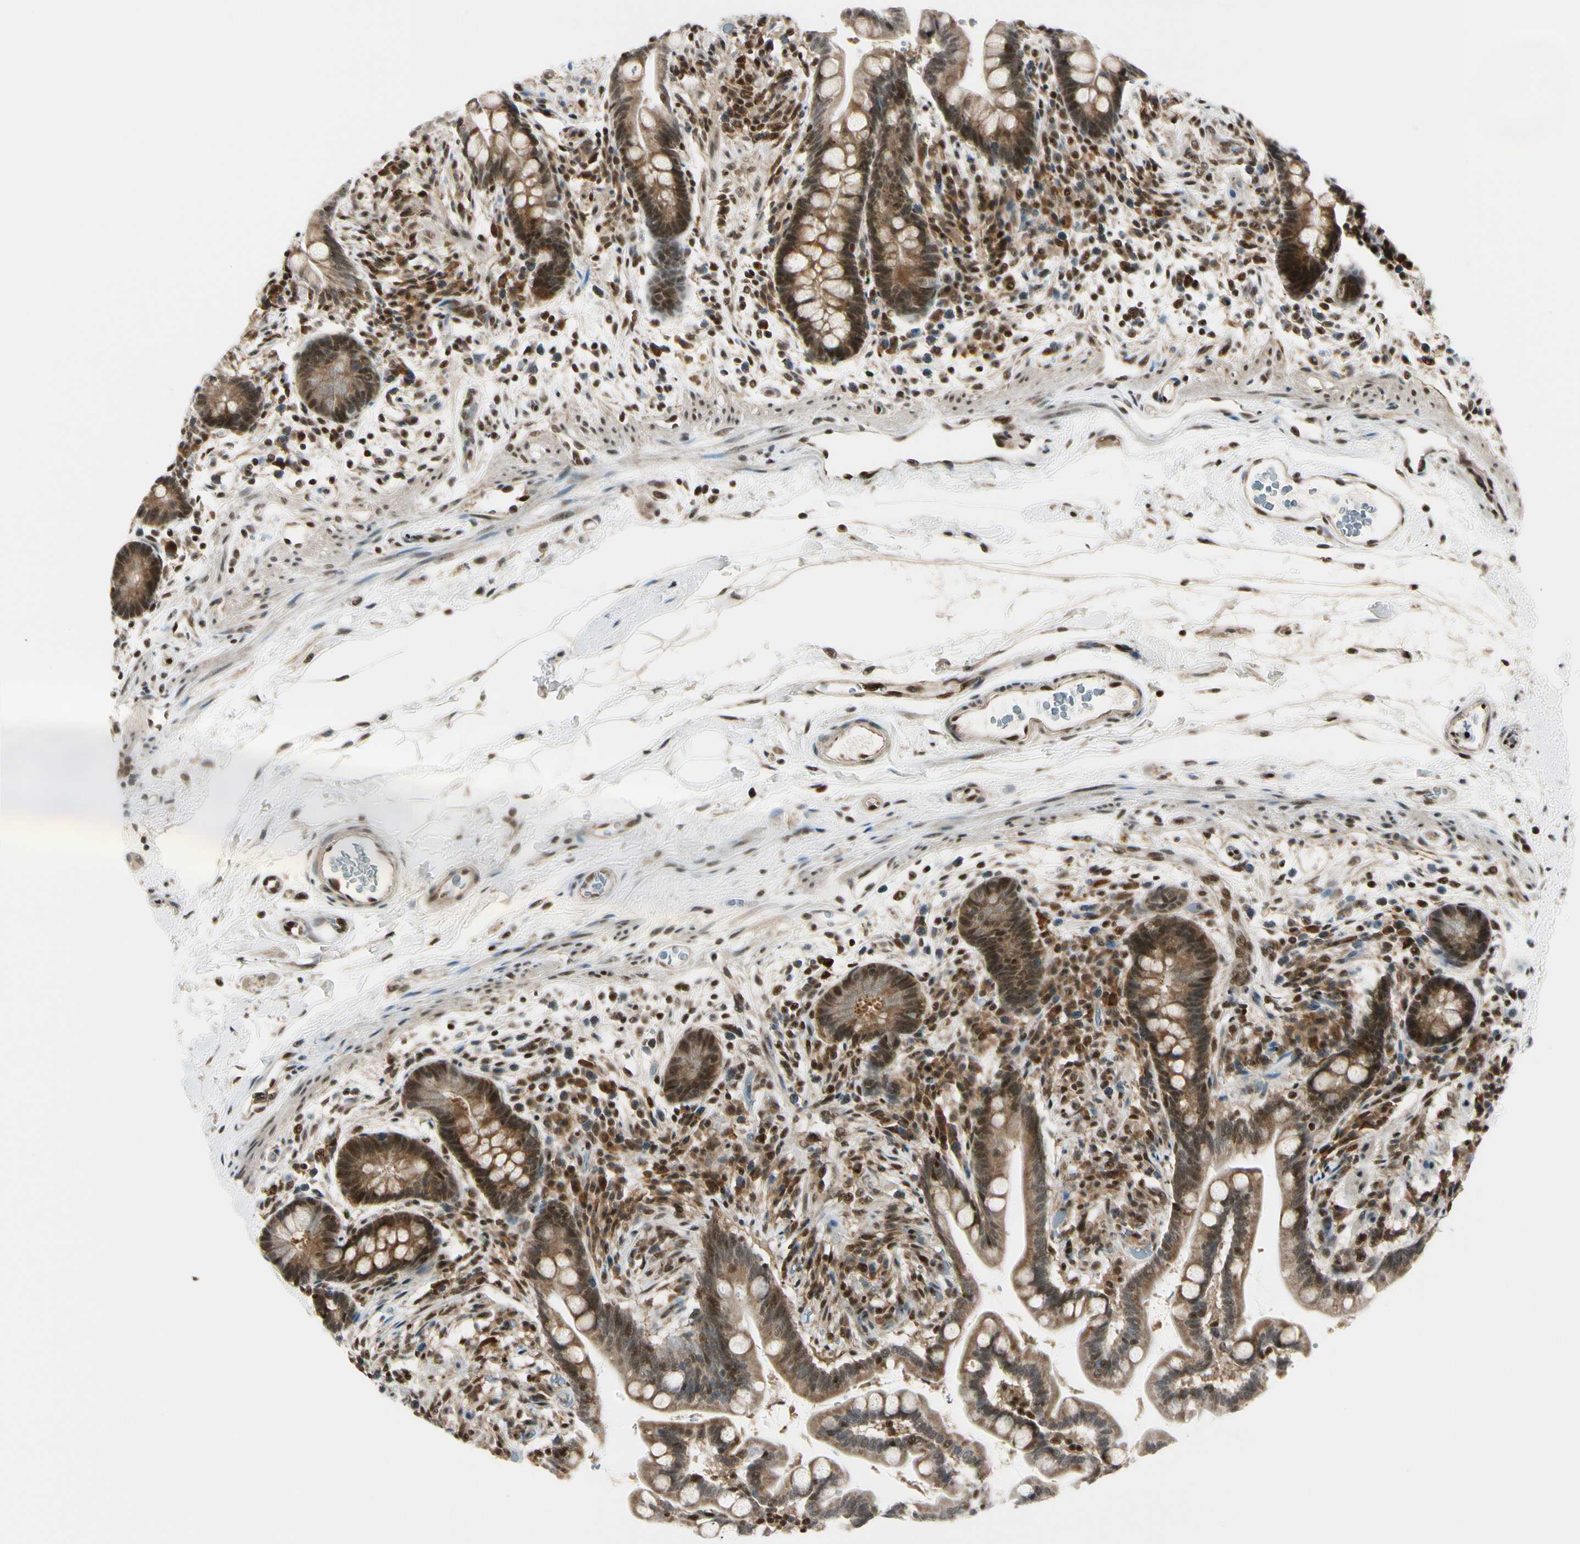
{"staining": {"intensity": "strong", "quantity": ">75%", "location": "nuclear"}, "tissue": "colon", "cell_type": "Endothelial cells", "image_type": "normal", "snomed": [{"axis": "morphology", "description": "Normal tissue, NOS"}, {"axis": "topography", "description": "Colon"}], "caption": "A photomicrograph of colon stained for a protein demonstrates strong nuclear brown staining in endothelial cells. (DAB (3,3'-diaminobenzidine) = brown stain, brightfield microscopy at high magnification).", "gene": "DAXX", "patient": {"sex": "male", "age": 73}}